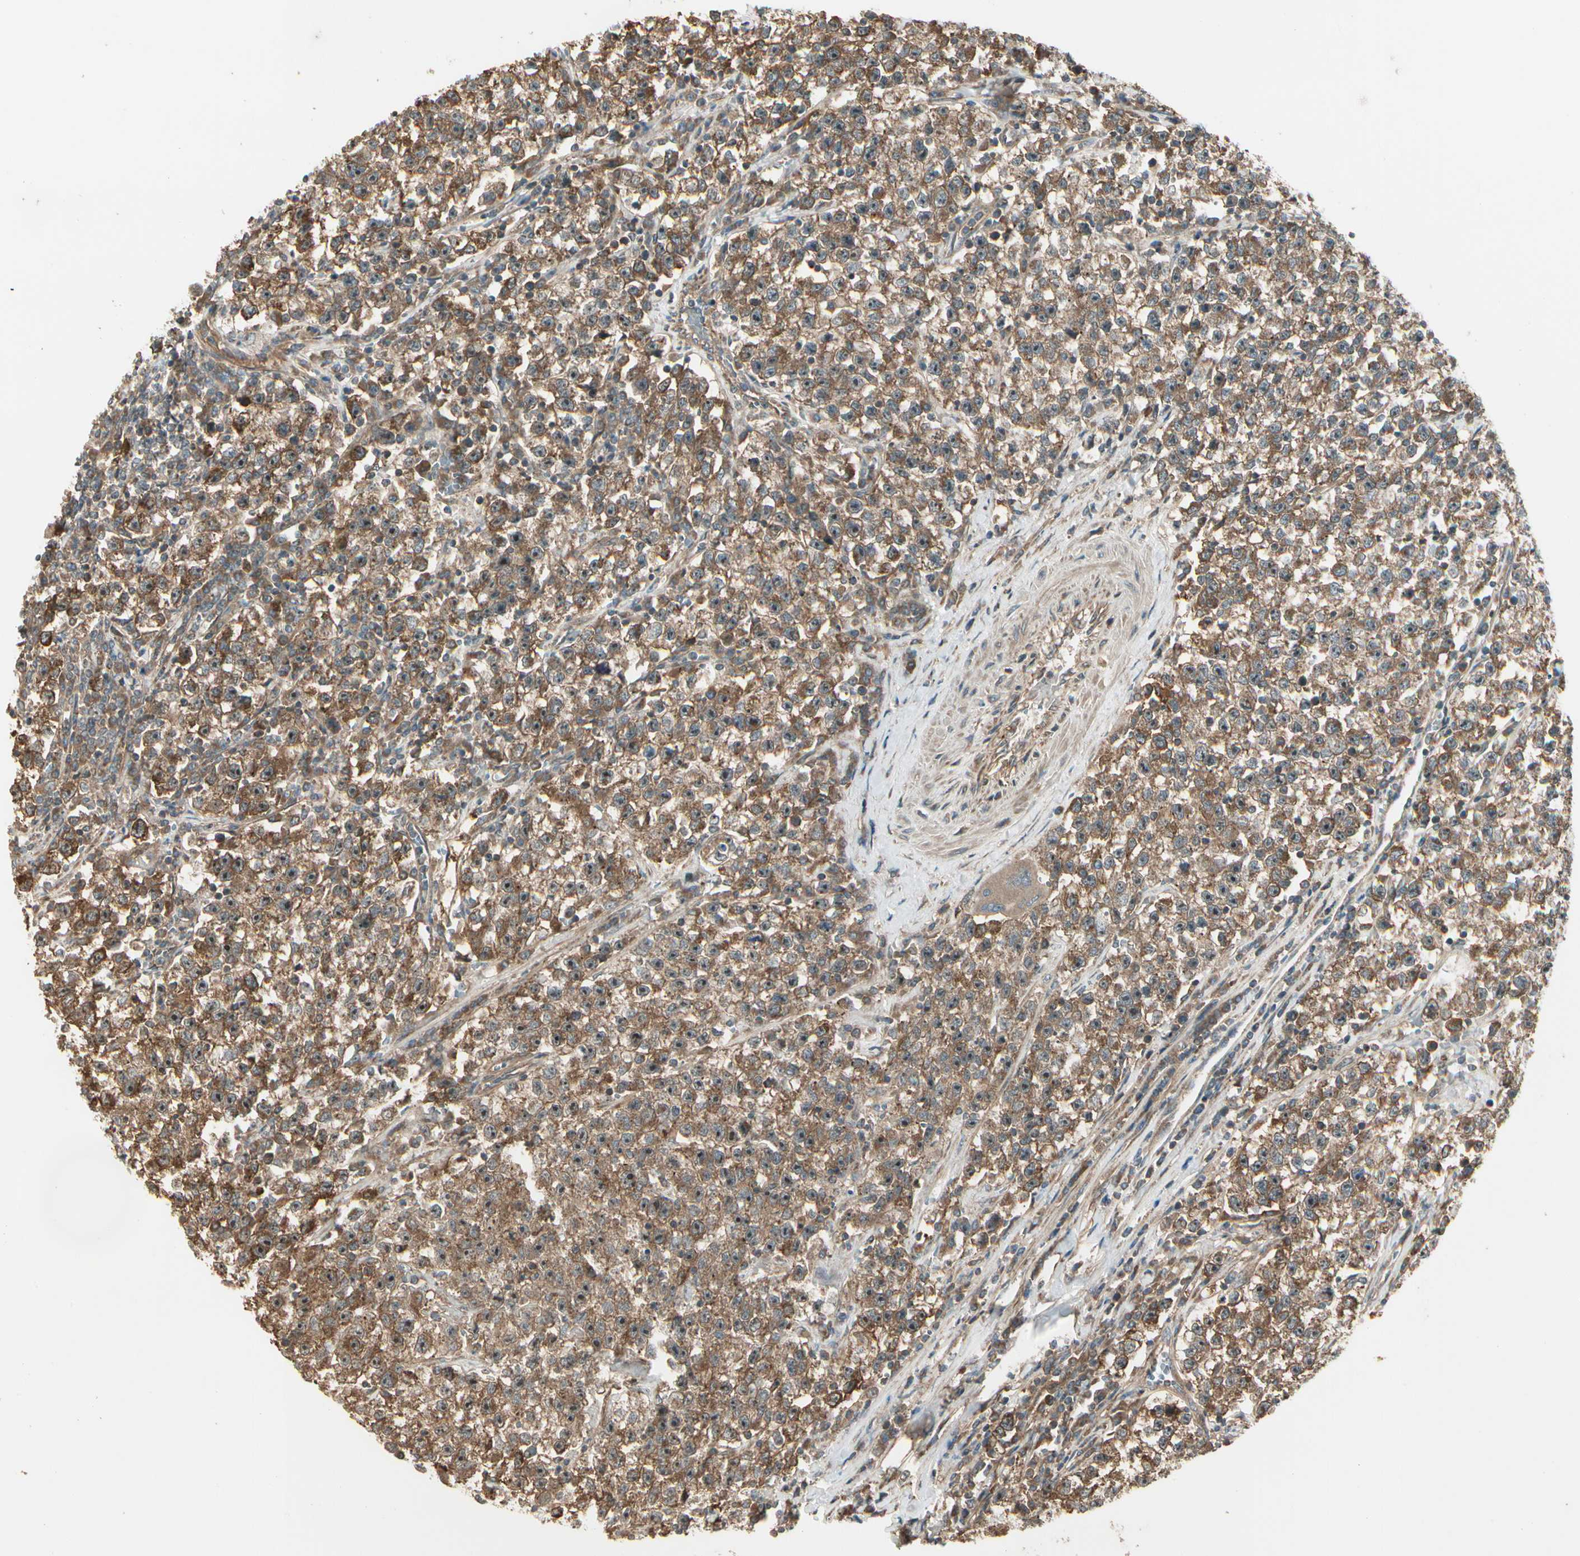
{"staining": {"intensity": "strong", "quantity": ">75%", "location": "cytoplasmic/membranous"}, "tissue": "testis cancer", "cell_type": "Tumor cells", "image_type": "cancer", "snomed": [{"axis": "morphology", "description": "Seminoma, NOS"}, {"axis": "topography", "description": "Testis"}], "caption": "The image shows staining of testis seminoma, revealing strong cytoplasmic/membranous protein expression (brown color) within tumor cells.", "gene": "FKBP15", "patient": {"sex": "male", "age": 22}}